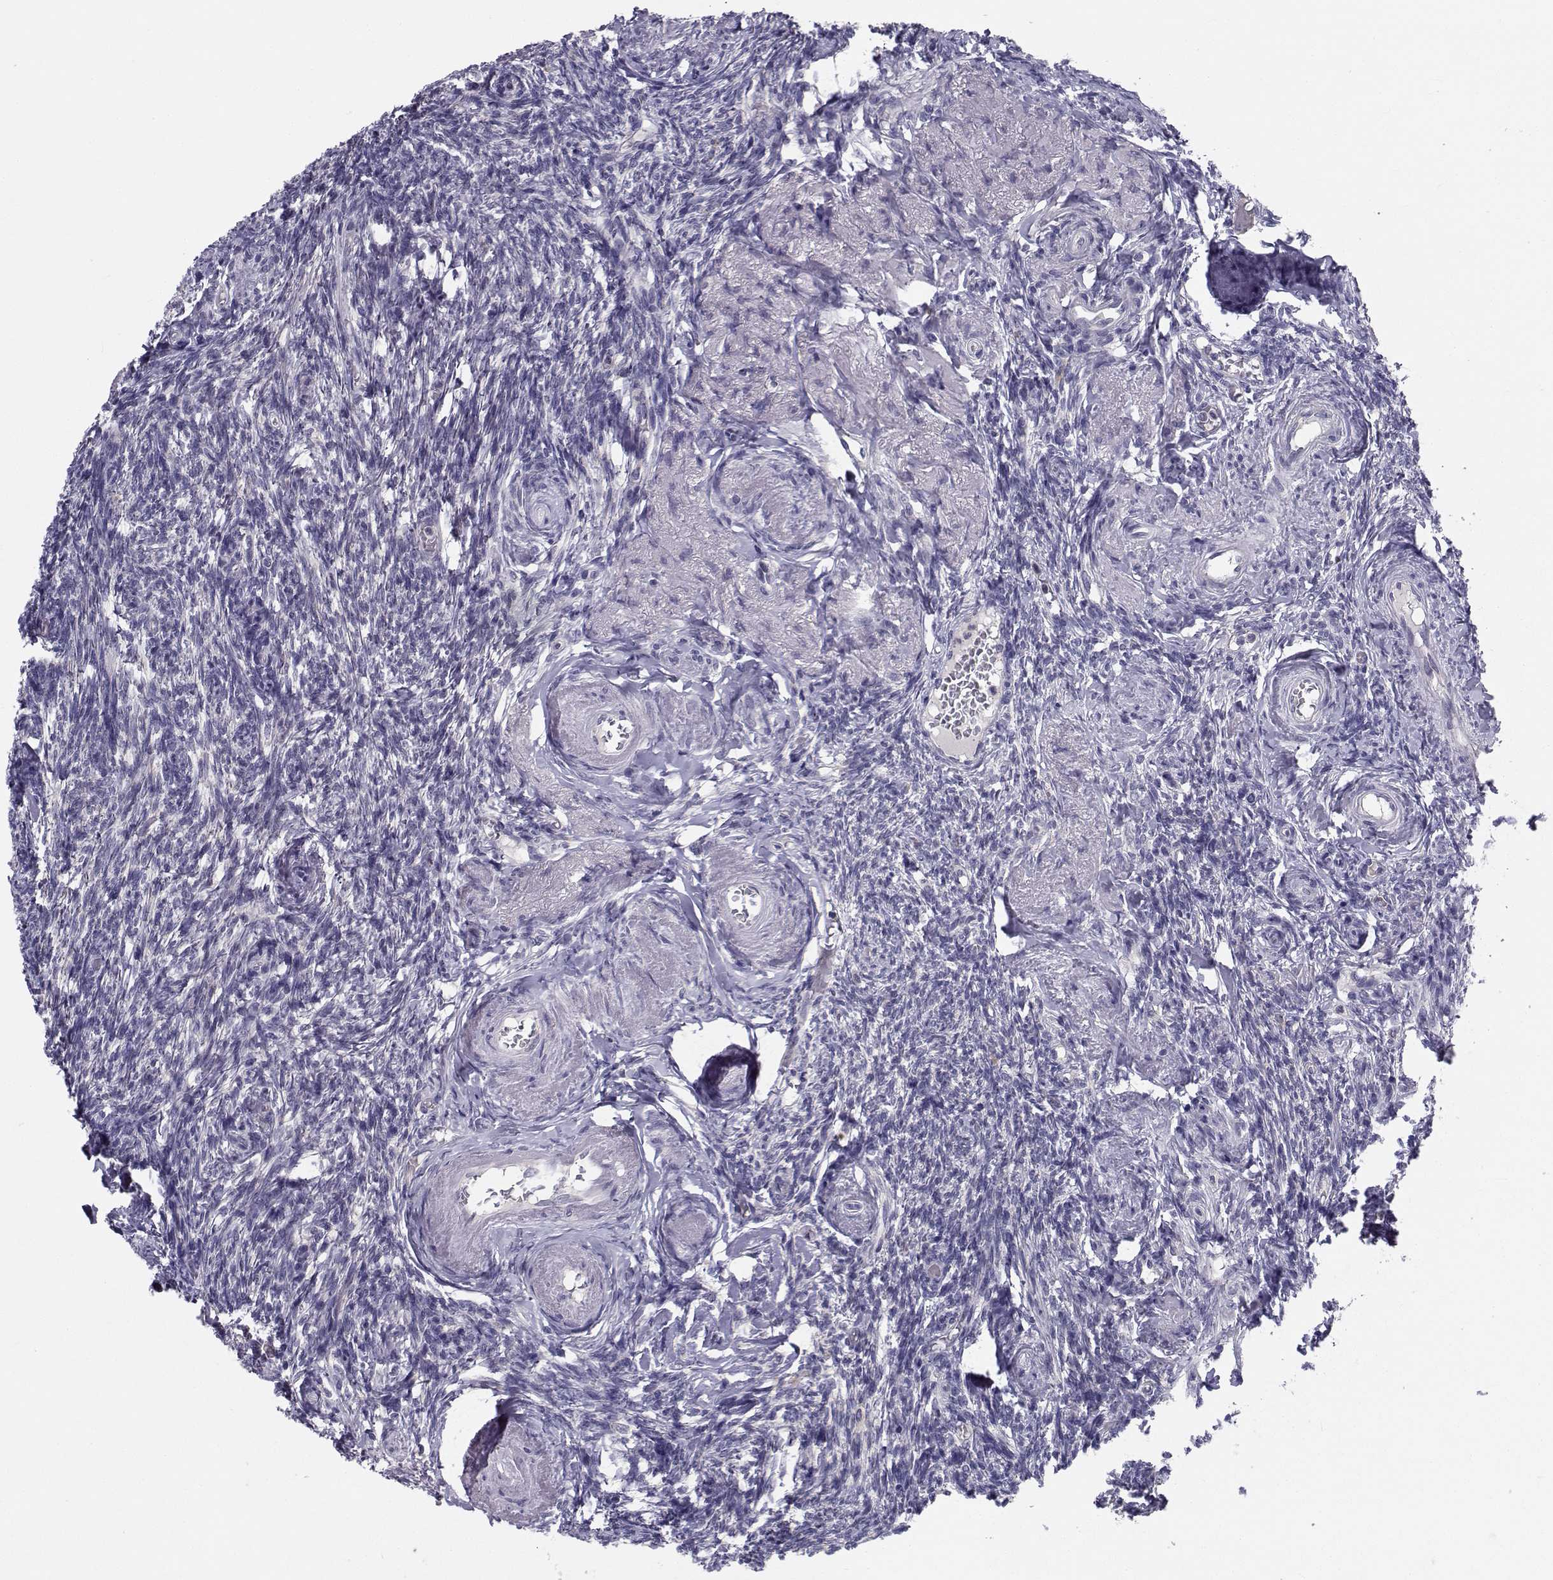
{"staining": {"intensity": "negative", "quantity": "none", "location": "none"}, "tissue": "ovary", "cell_type": "Follicle cells", "image_type": "normal", "snomed": [{"axis": "morphology", "description": "Normal tissue, NOS"}, {"axis": "topography", "description": "Ovary"}], "caption": "Follicle cells show no significant positivity in benign ovary. (DAB (3,3'-diaminobenzidine) IHC with hematoxylin counter stain).", "gene": "ANGPT1", "patient": {"sex": "female", "age": 72}}